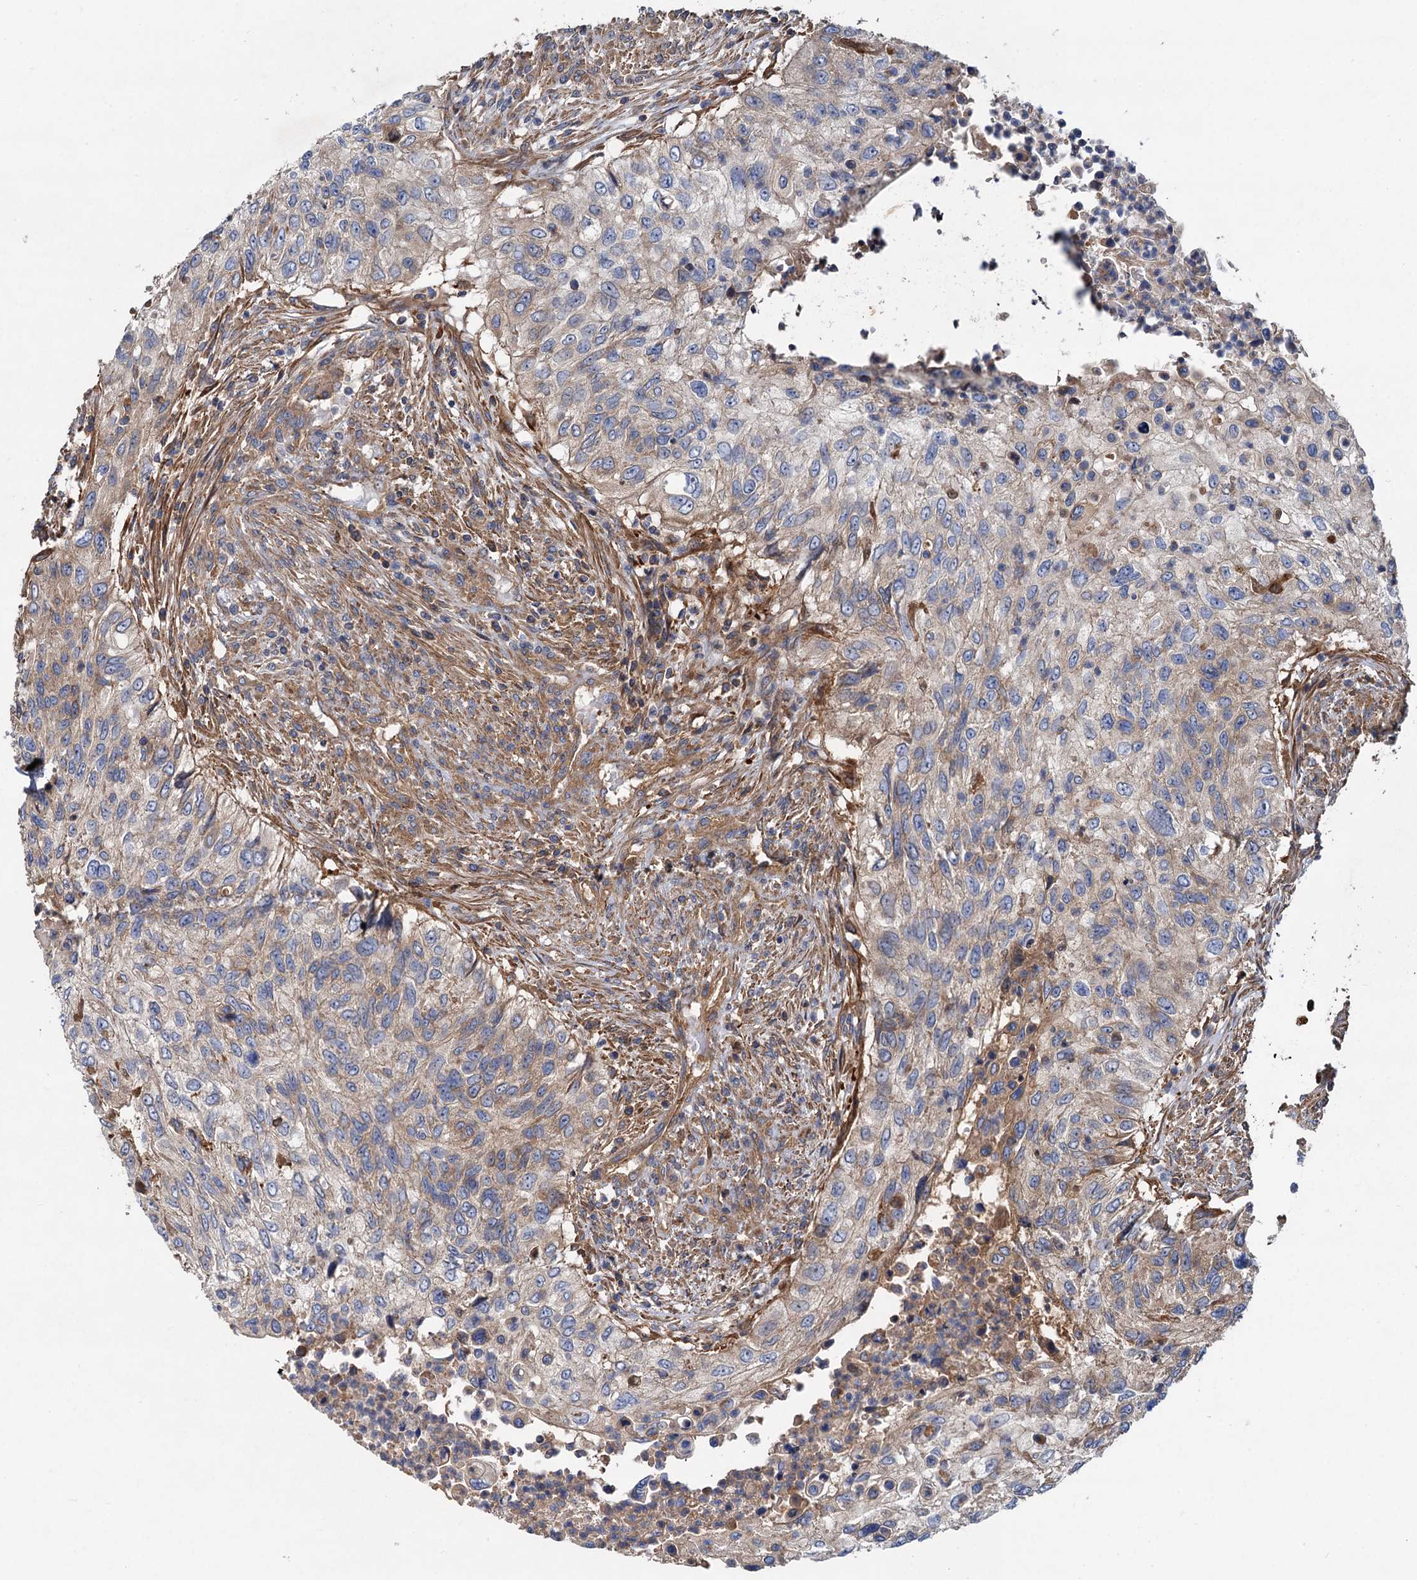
{"staining": {"intensity": "moderate", "quantity": "25%-75%", "location": "cytoplasmic/membranous"}, "tissue": "urothelial cancer", "cell_type": "Tumor cells", "image_type": "cancer", "snomed": [{"axis": "morphology", "description": "Urothelial carcinoma, High grade"}, {"axis": "topography", "description": "Urinary bladder"}], "caption": "Urothelial carcinoma (high-grade) stained for a protein displays moderate cytoplasmic/membranous positivity in tumor cells. The protein is stained brown, and the nuclei are stained in blue (DAB IHC with brightfield microscopy, high magnification).", "gene": "ALKBH7", "patient": {"sex": "female", "age": 60}}